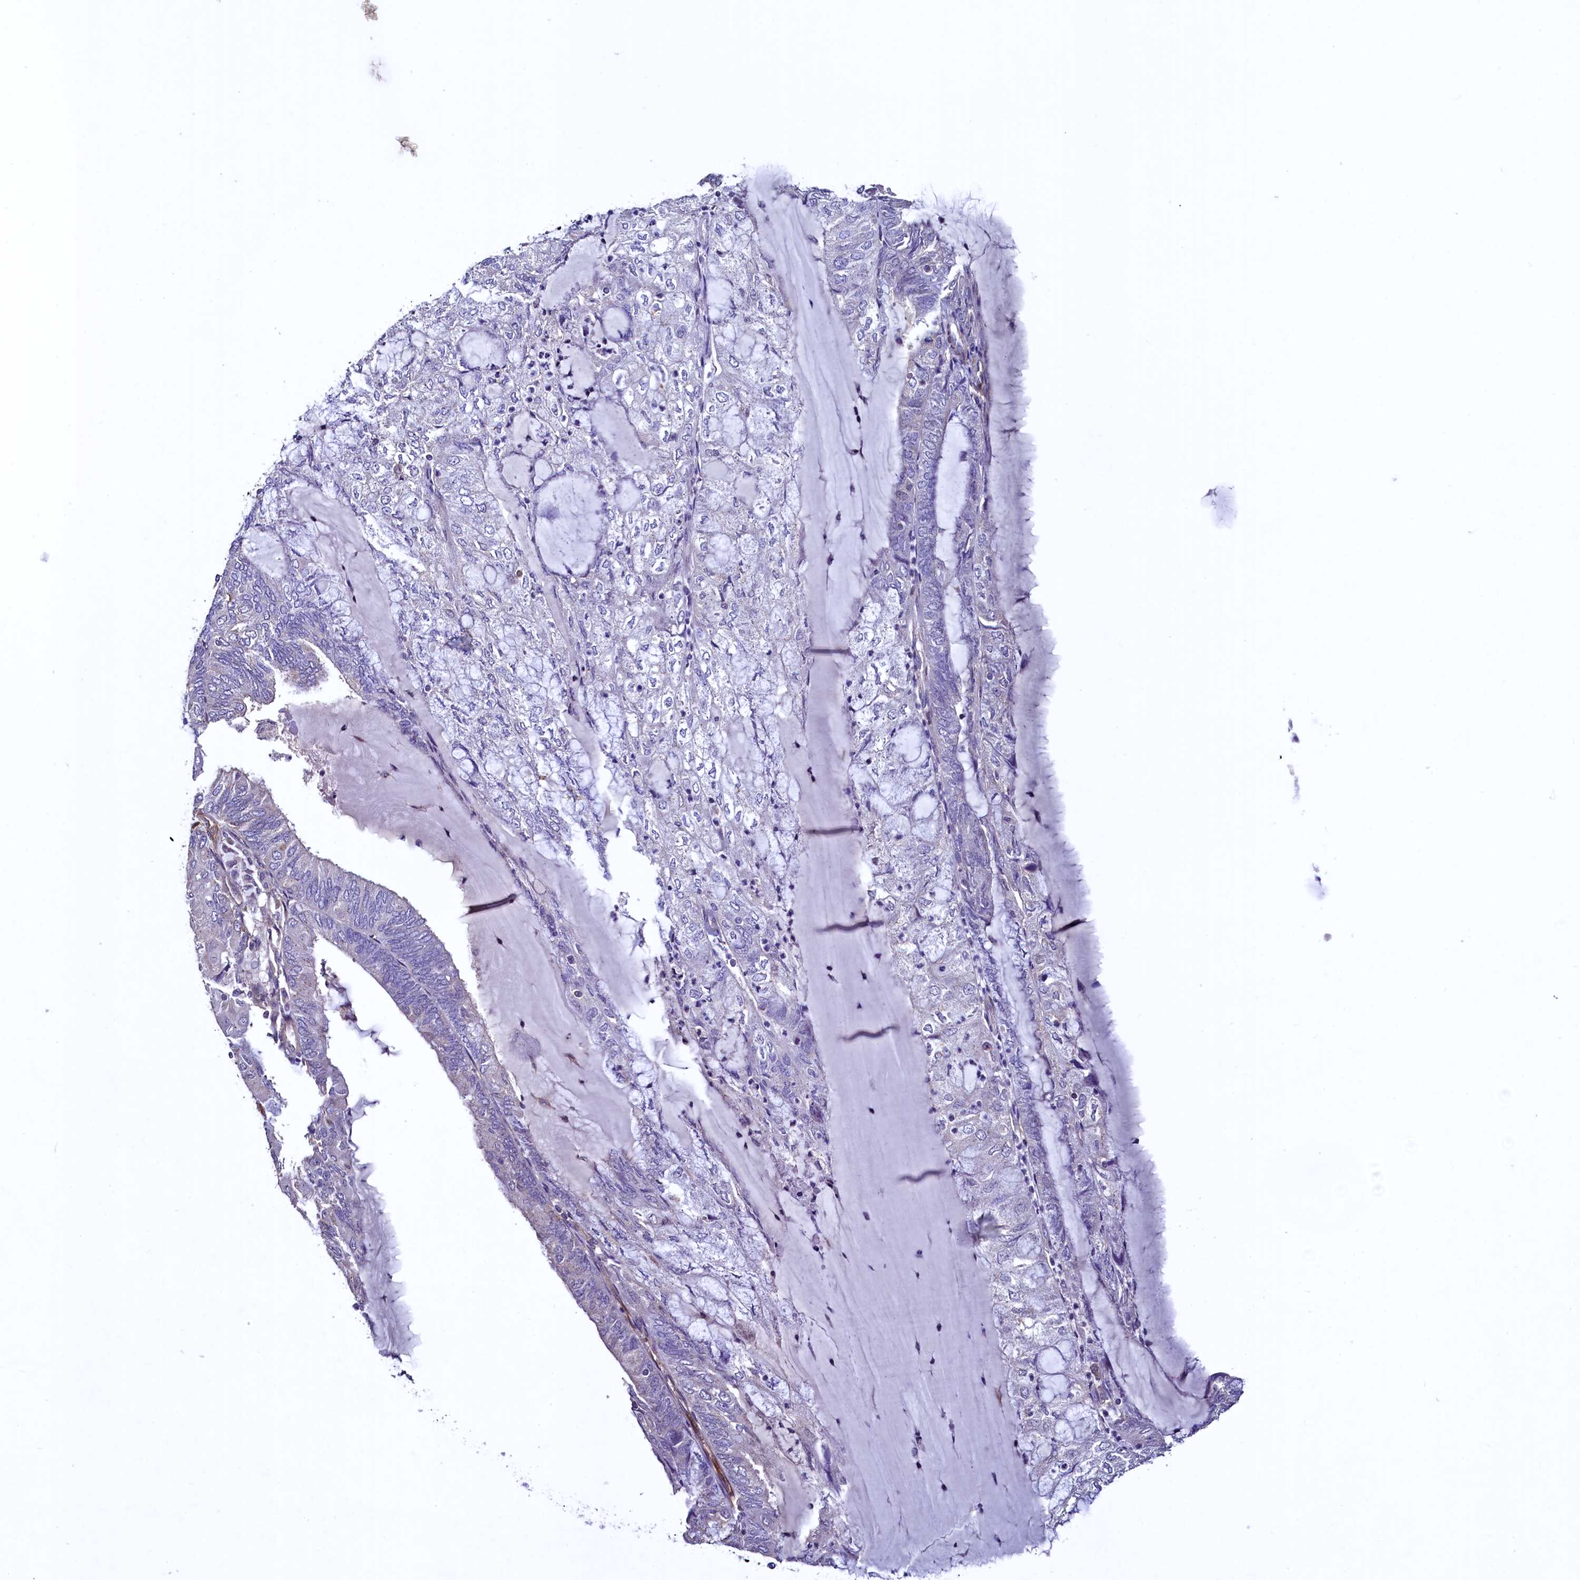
{"staining": {"intensity": "weak", "quantity": "<25%", "location": "cytoplasmic/membranous"}, "tissue": "endometrial cancer", "cell_type": "Tumor cells", "image_type": "cancer", "snomed": [{"axis": "morphology", "description": "Adenocarcinoma, NOS"}, {"axis": "topography", "description": "Endometrium"}], "caption": "IHC histopathology image of neoplastic tissue: endometrial cancer (adenocarcinoma) stained with DAB (3,3'-diaminobenzidine) demonstrates no significant protein expression in tumor cells. (DAB immunohistochemistry with hematoxylin counter stain).", "gene": "PALM", "patient": {"sex": "female", "age": 81}}